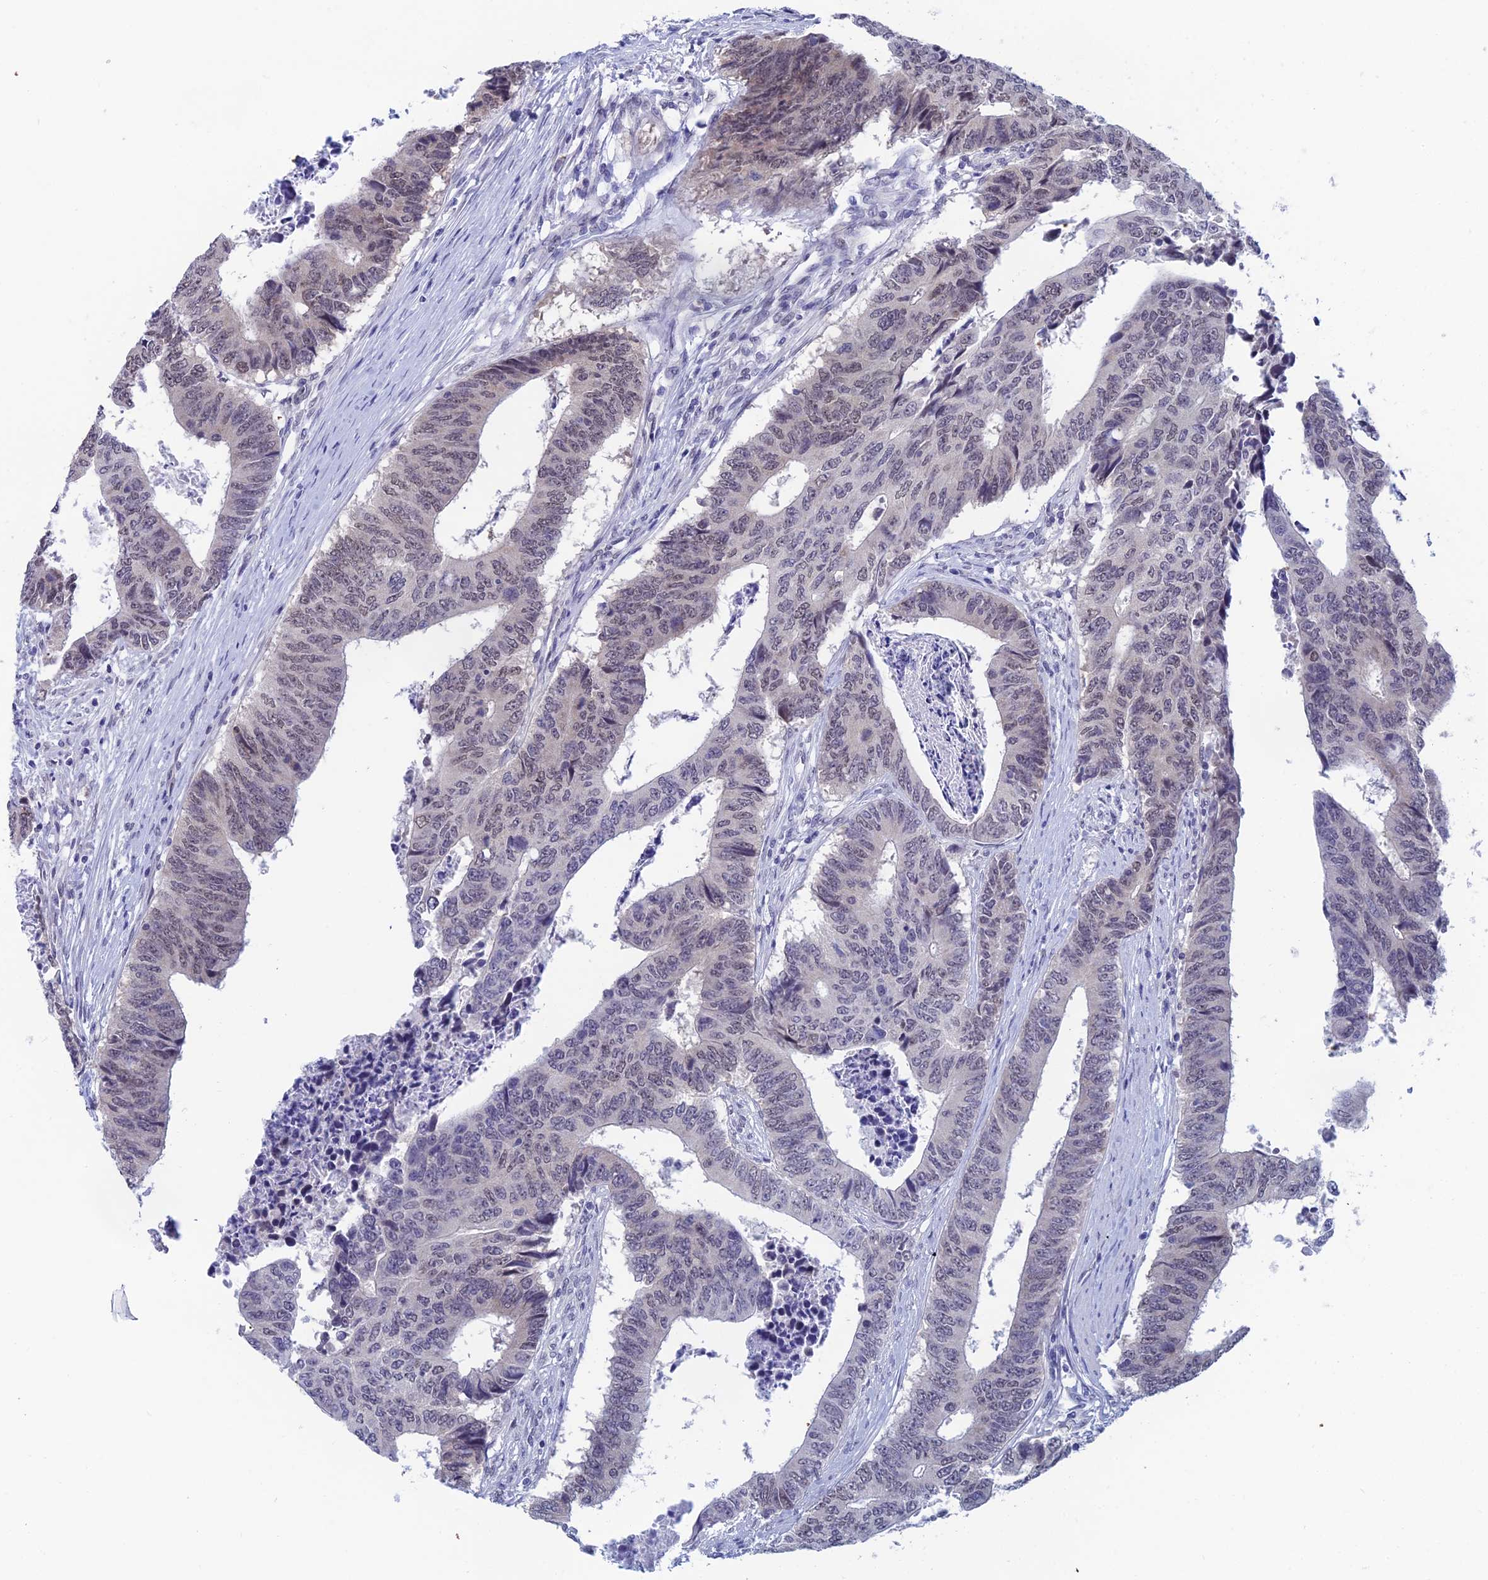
{"staining": {"intensity": "weak", "quantity": "25%-75%", "location": "nuclear"}, "tissue": "colorectal cancer", "cell_type": "Tumor cells", "image_type": "cancer", "snomed": [{"axis": "morphology", "description": "Adenocarcinoma, NOS"}, {"axis": "topography", "description": "Rectum"}], "caption": "Protein staining displays weak nuclear expression in approximately 25%-75% of tumor cells in colorectal adenocarcinoma. (DAB (3,3'-diaminobenzidine) = brown stain, brightfield microscopy at high magnification).", "gene": "NABP2", "patient": {"sex": "male", "age": 84}}